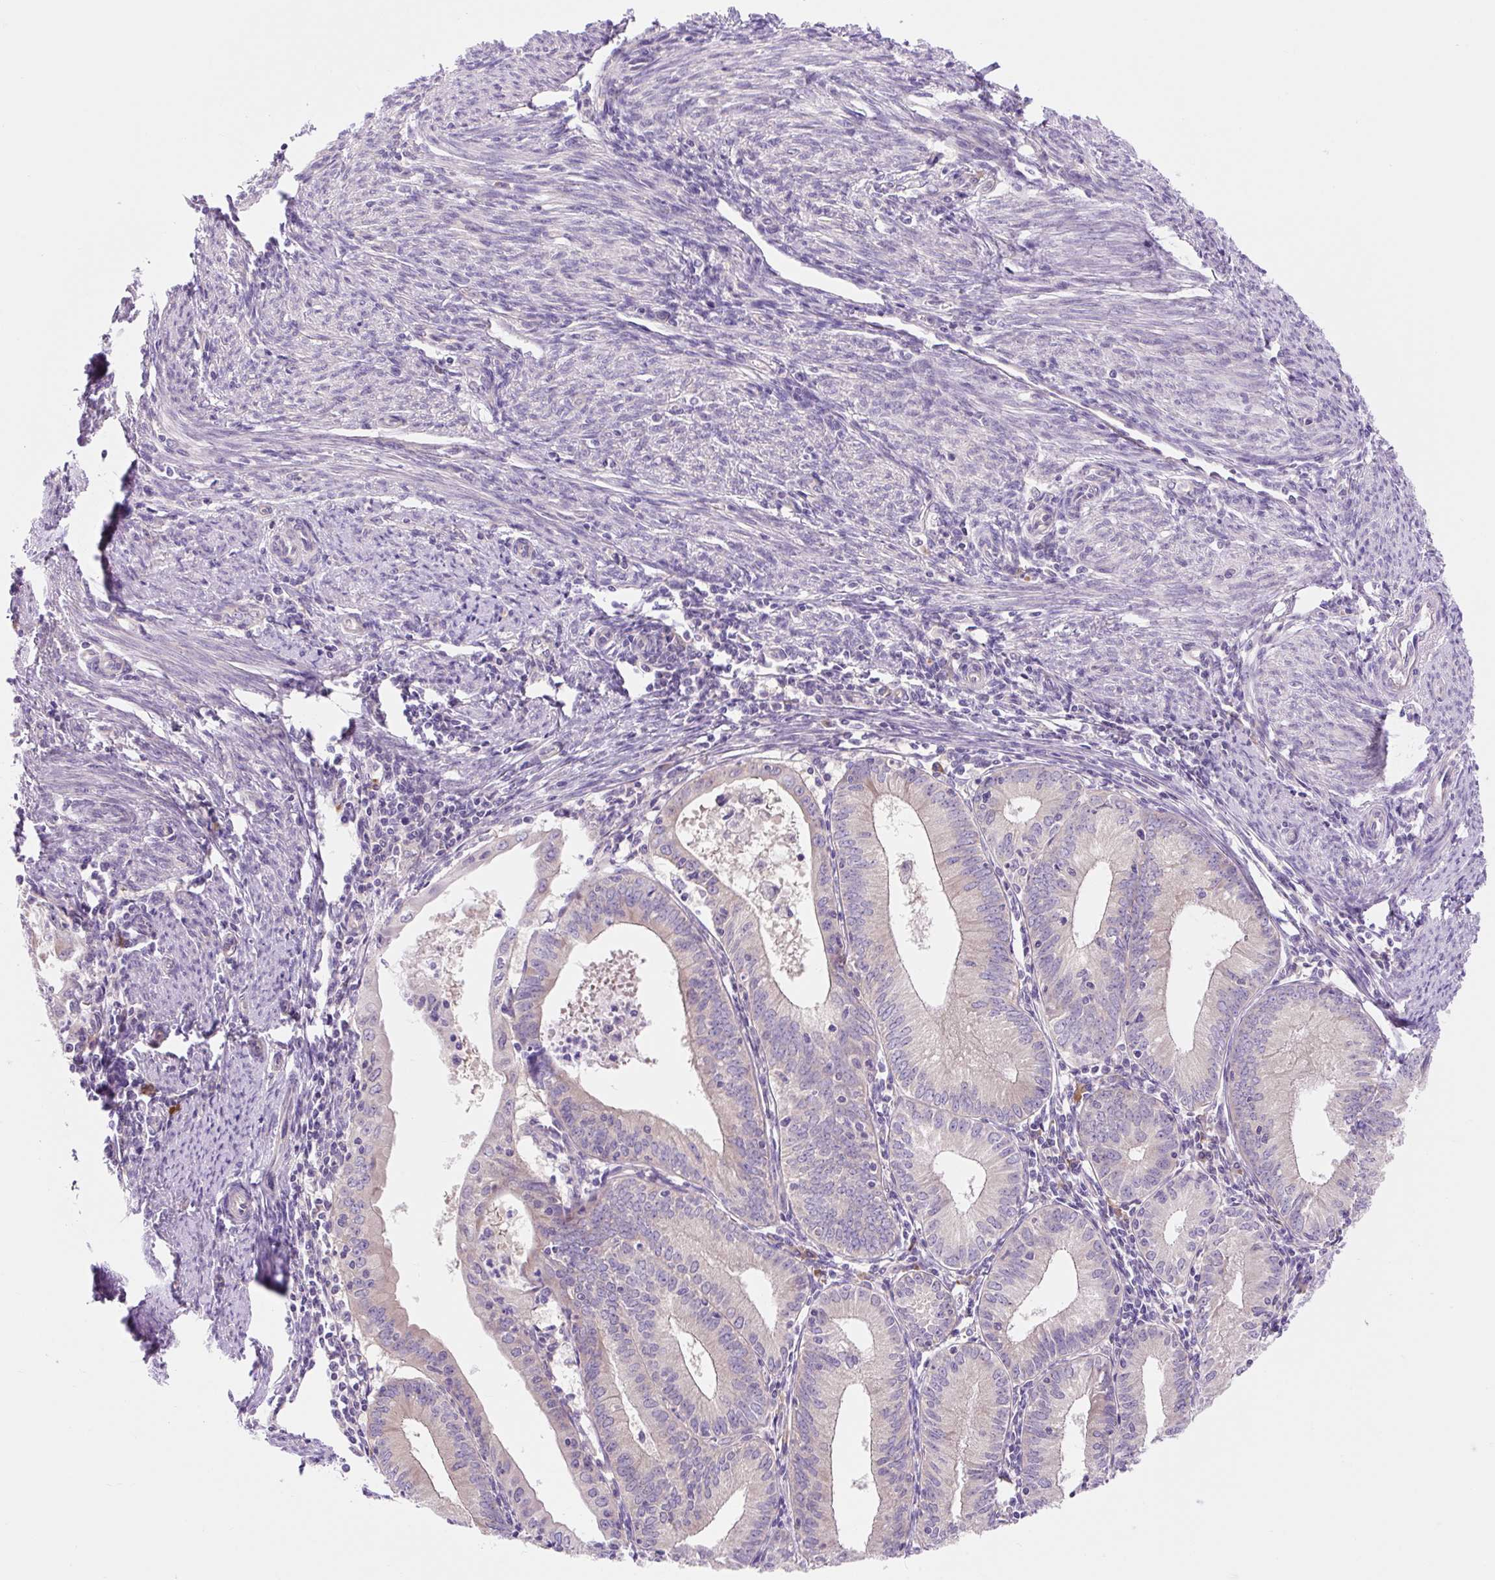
{"staining": {"intensity": "moderate", "quantity": "<25%", "location": "cytoplasmic/membranous"}, "tissue": "endometrial cancer", "cell_type": "Tumor cells", "image_type": "cancer", "snomed": [{"axis": "morphology", "description": "Adenocarcinoma, NOS"}, {"axis": "topography", "description": "Endometrium"}], "caption": "Human adenocarcinoma (endometrial) stained with a protein marker exhibits moderate staining in tumor cells.", "gene": "CELF6", "patient": {"sex": "female", "age": 60}}